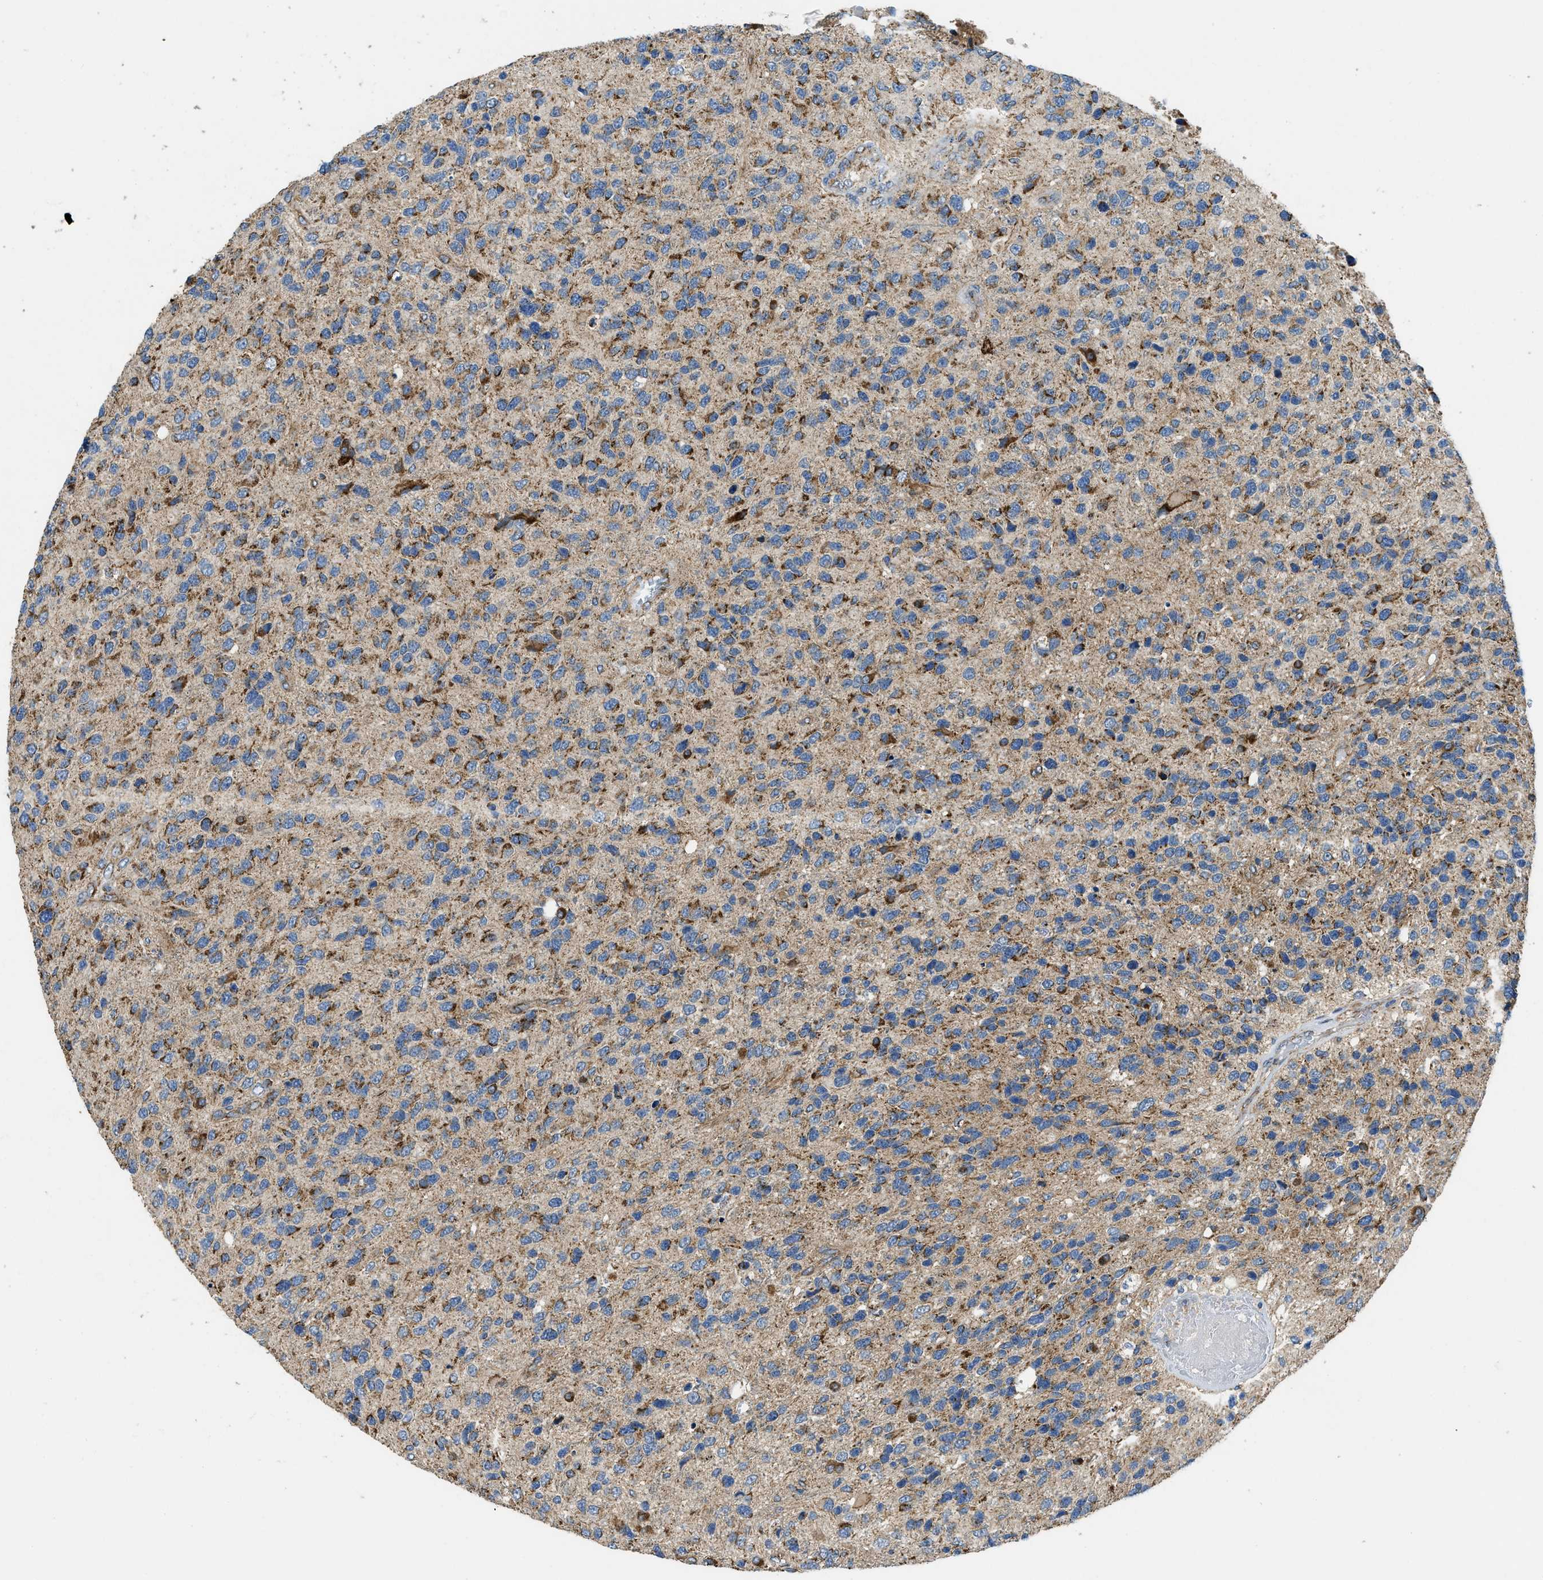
{"staining": {"intensity": "strong", "quantity": "25%-75%", "location": "cytoplasmic/membranous"}, "tissue": "glioma", "cell_type": "Tumor cells", "image_type": "cancer", "snomed": [{"axis": "morphology", "description": "Glioma, malignant, High grade"}, {"axis": "topography", "description": "Brain"}], "caption": "DAB (3,3'-diaminobenzidine) immunohistochemical staining of human glioma demonstrates strong cytoplasmic/membranous protein staining in about 25%-75% of tumor cells.", "gene": "STK33", "patient": {"sex": "female", "age": 58}}